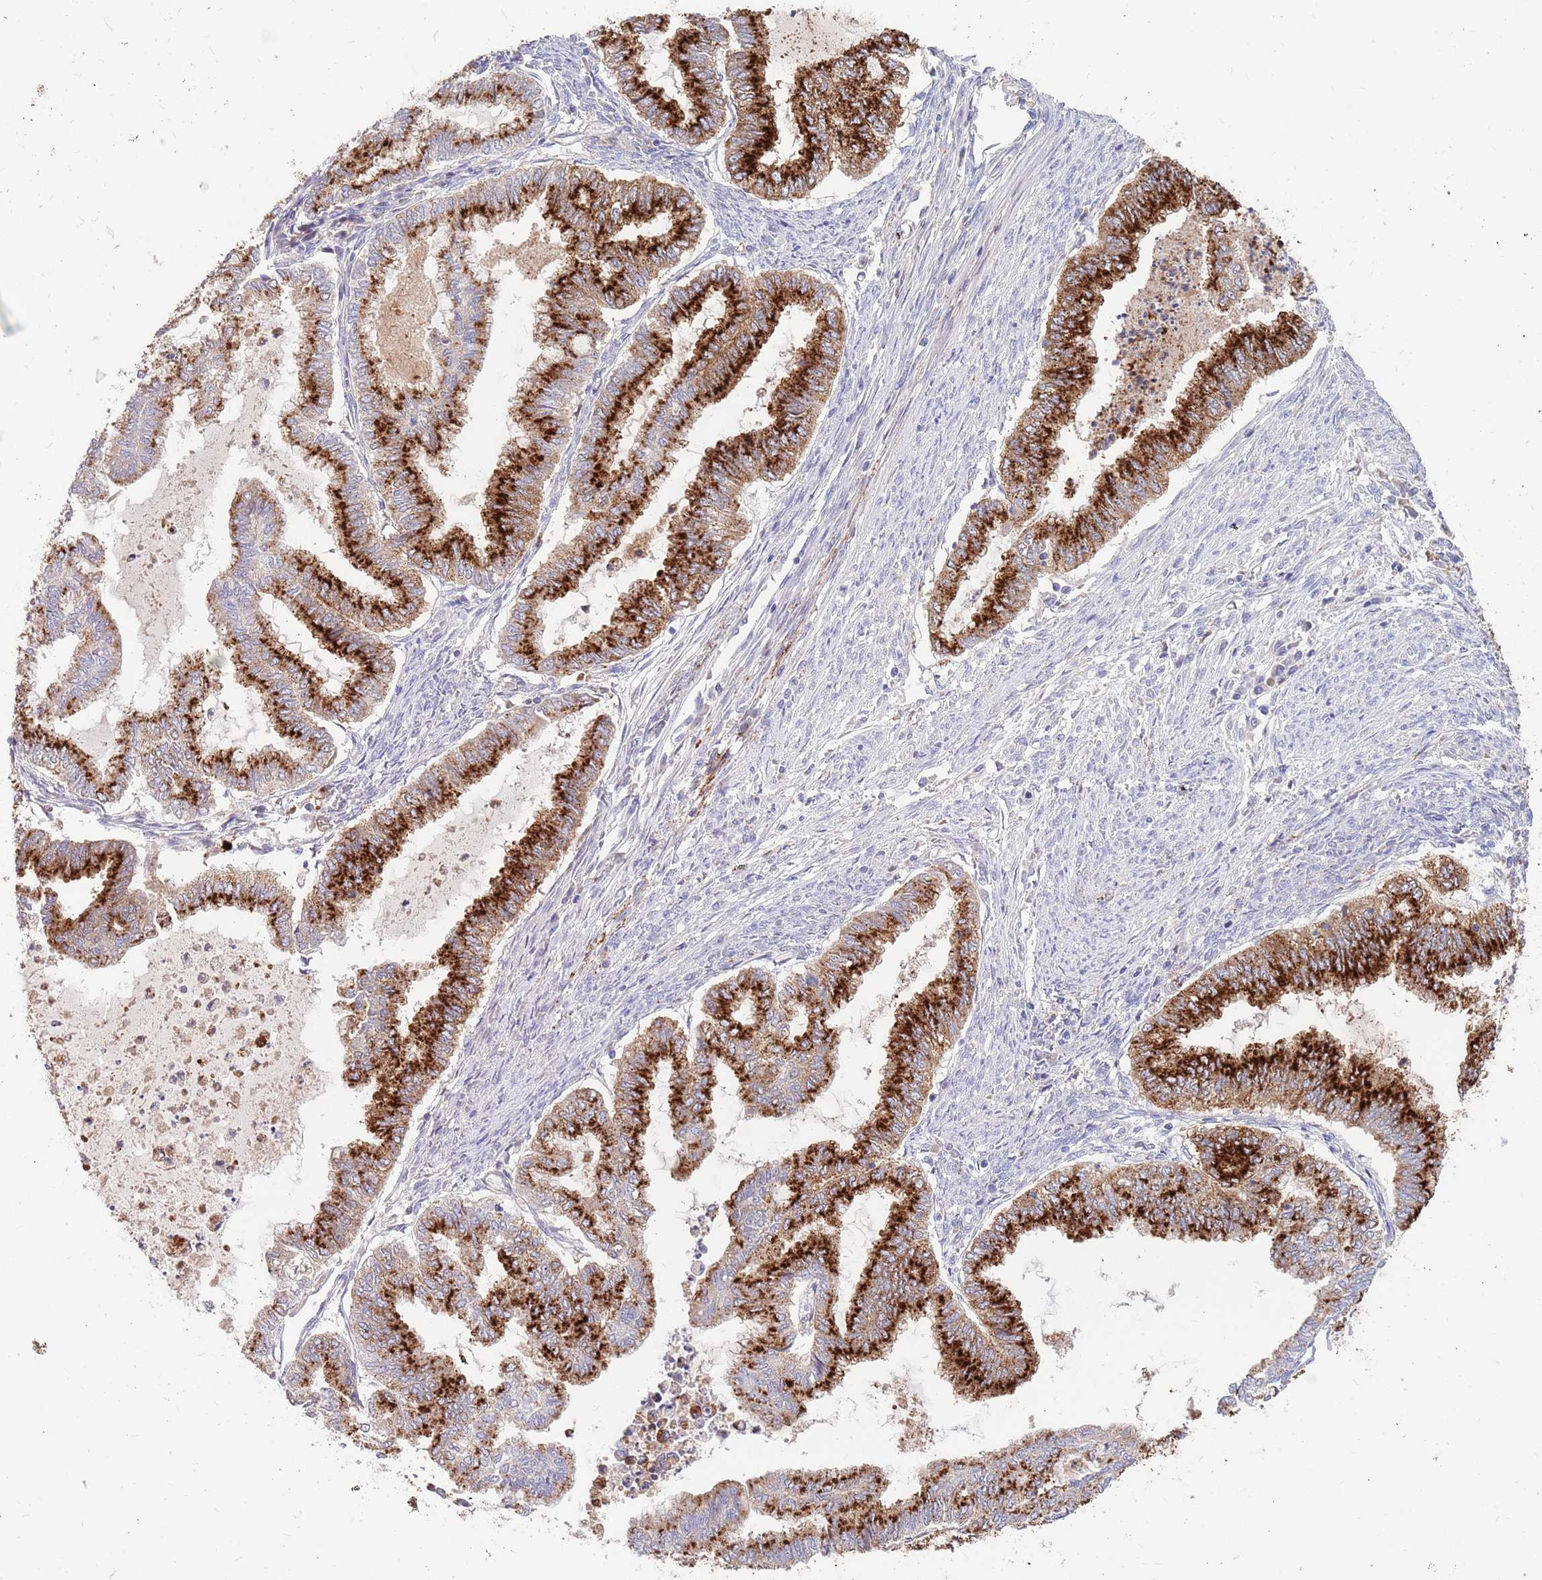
{"staining": {"intensity": "strong", "quantity": ">75%", "location": "cytoplasmic/membranous"}, "tissue": "endometrial cancer", "cell_type": "Tumor cells", "image_type": "cancer", "snomed": [{"axis": "morphology", "description": "Adenocarcinoma, NOS"}, {"axis": "topography", "description": "Endometrium"}], "caption": "Immunohistochemical staining of endometrial cancer reveals high levels of strong cytoplasmic/membranous expression in approximately >75% of tumor cells. The staining was performed using DAB (3,3'-diaminobenzidine), with brown indicating positive protein expression. Nuclei are stained blue with hematoxylin.", "gene": "BORCS5", "patient": {"sex": "female", "age": 79}}